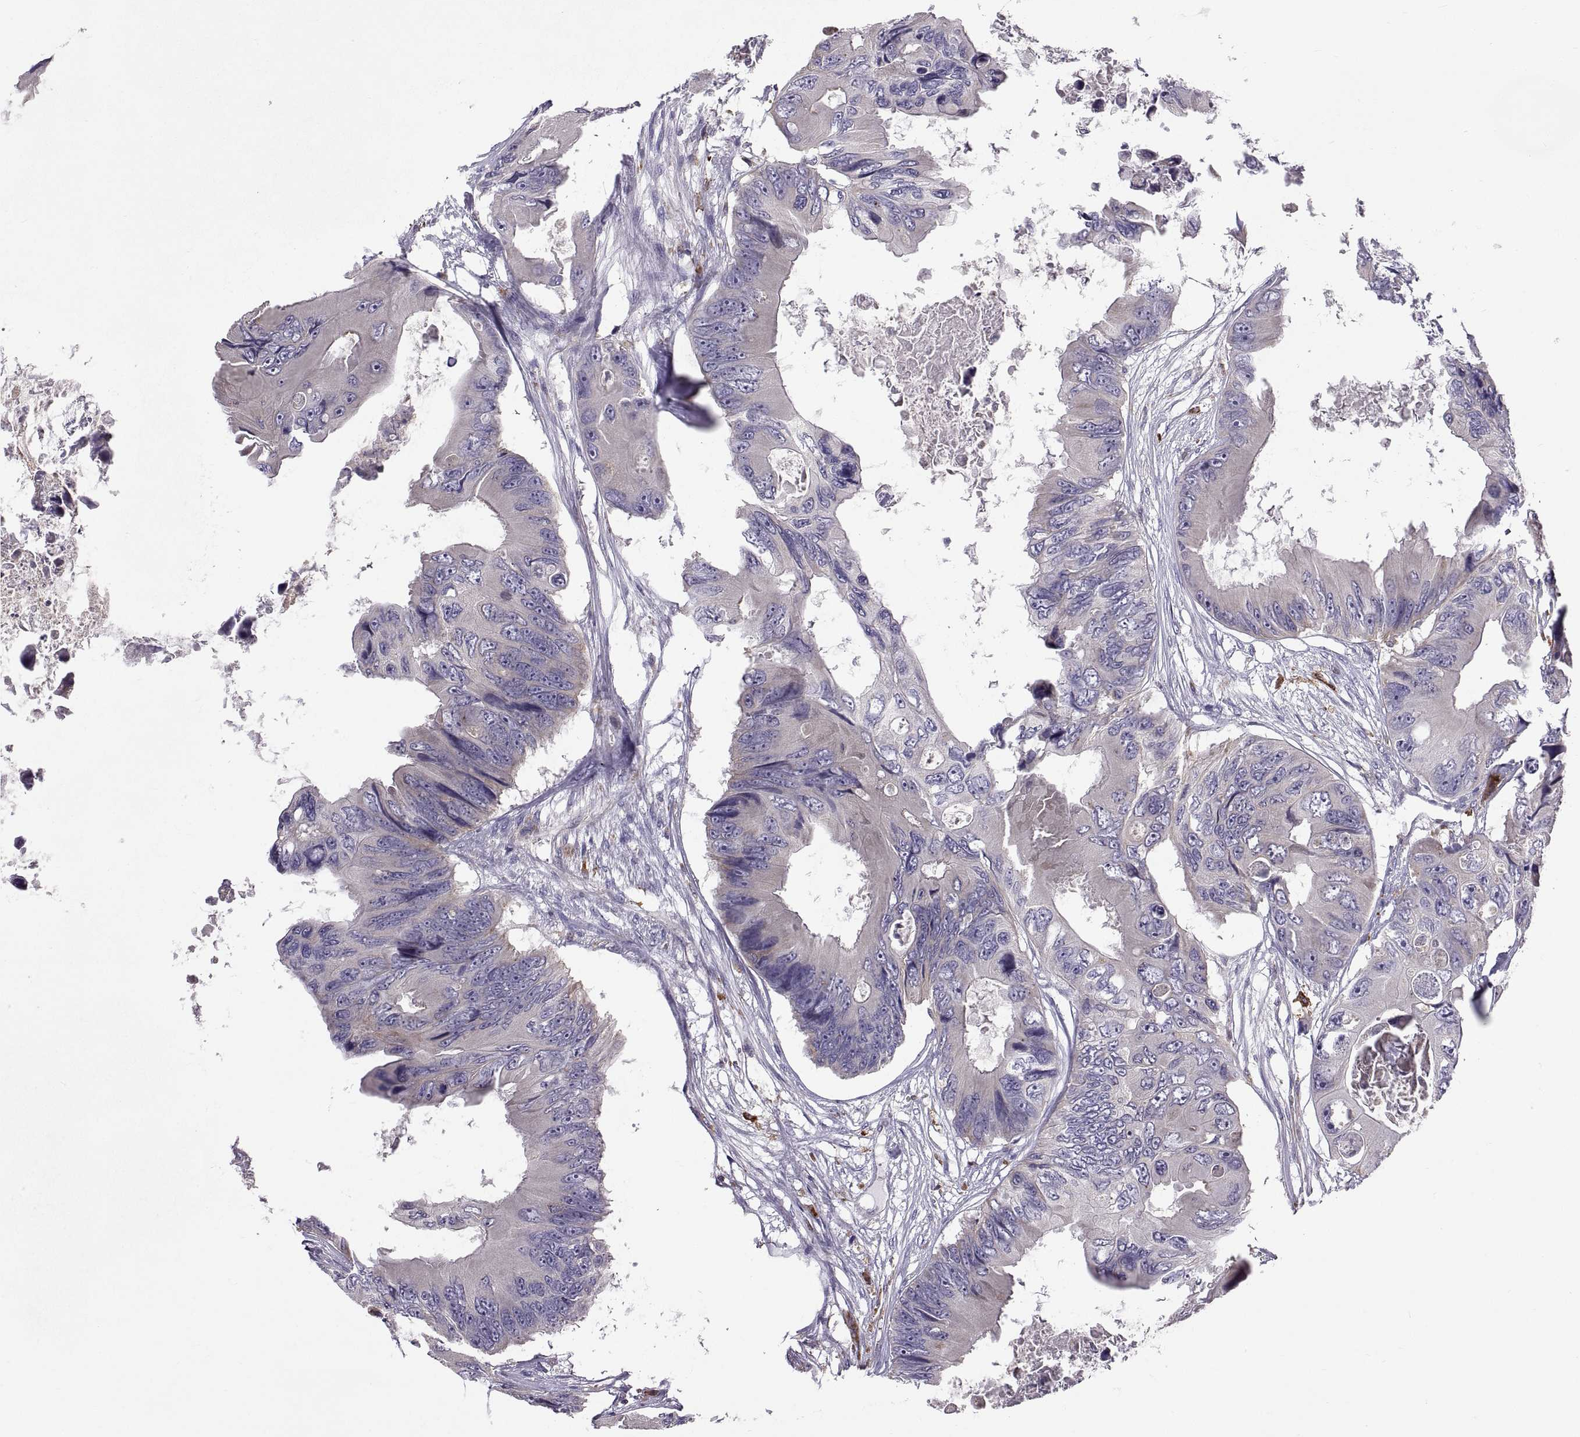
{"staining": {"intensity": "negative", "quantity": "none", "location": "none"}, "tissue": "colorectal cancer", "cell_type": "Tumor cells", "image_type": "cancer", "snomed": [{"axis": "morphology", "description": "Adenocarcinoma, NOS"}, {"axis": "topography", "description": "Rectum"}], "caption": "Colorectal cancer was stained to show a protein in brown. There is no significant positivity in tumor cells.", "gene": "ARSL", "patient": {"sex": "male", "age": 63}}